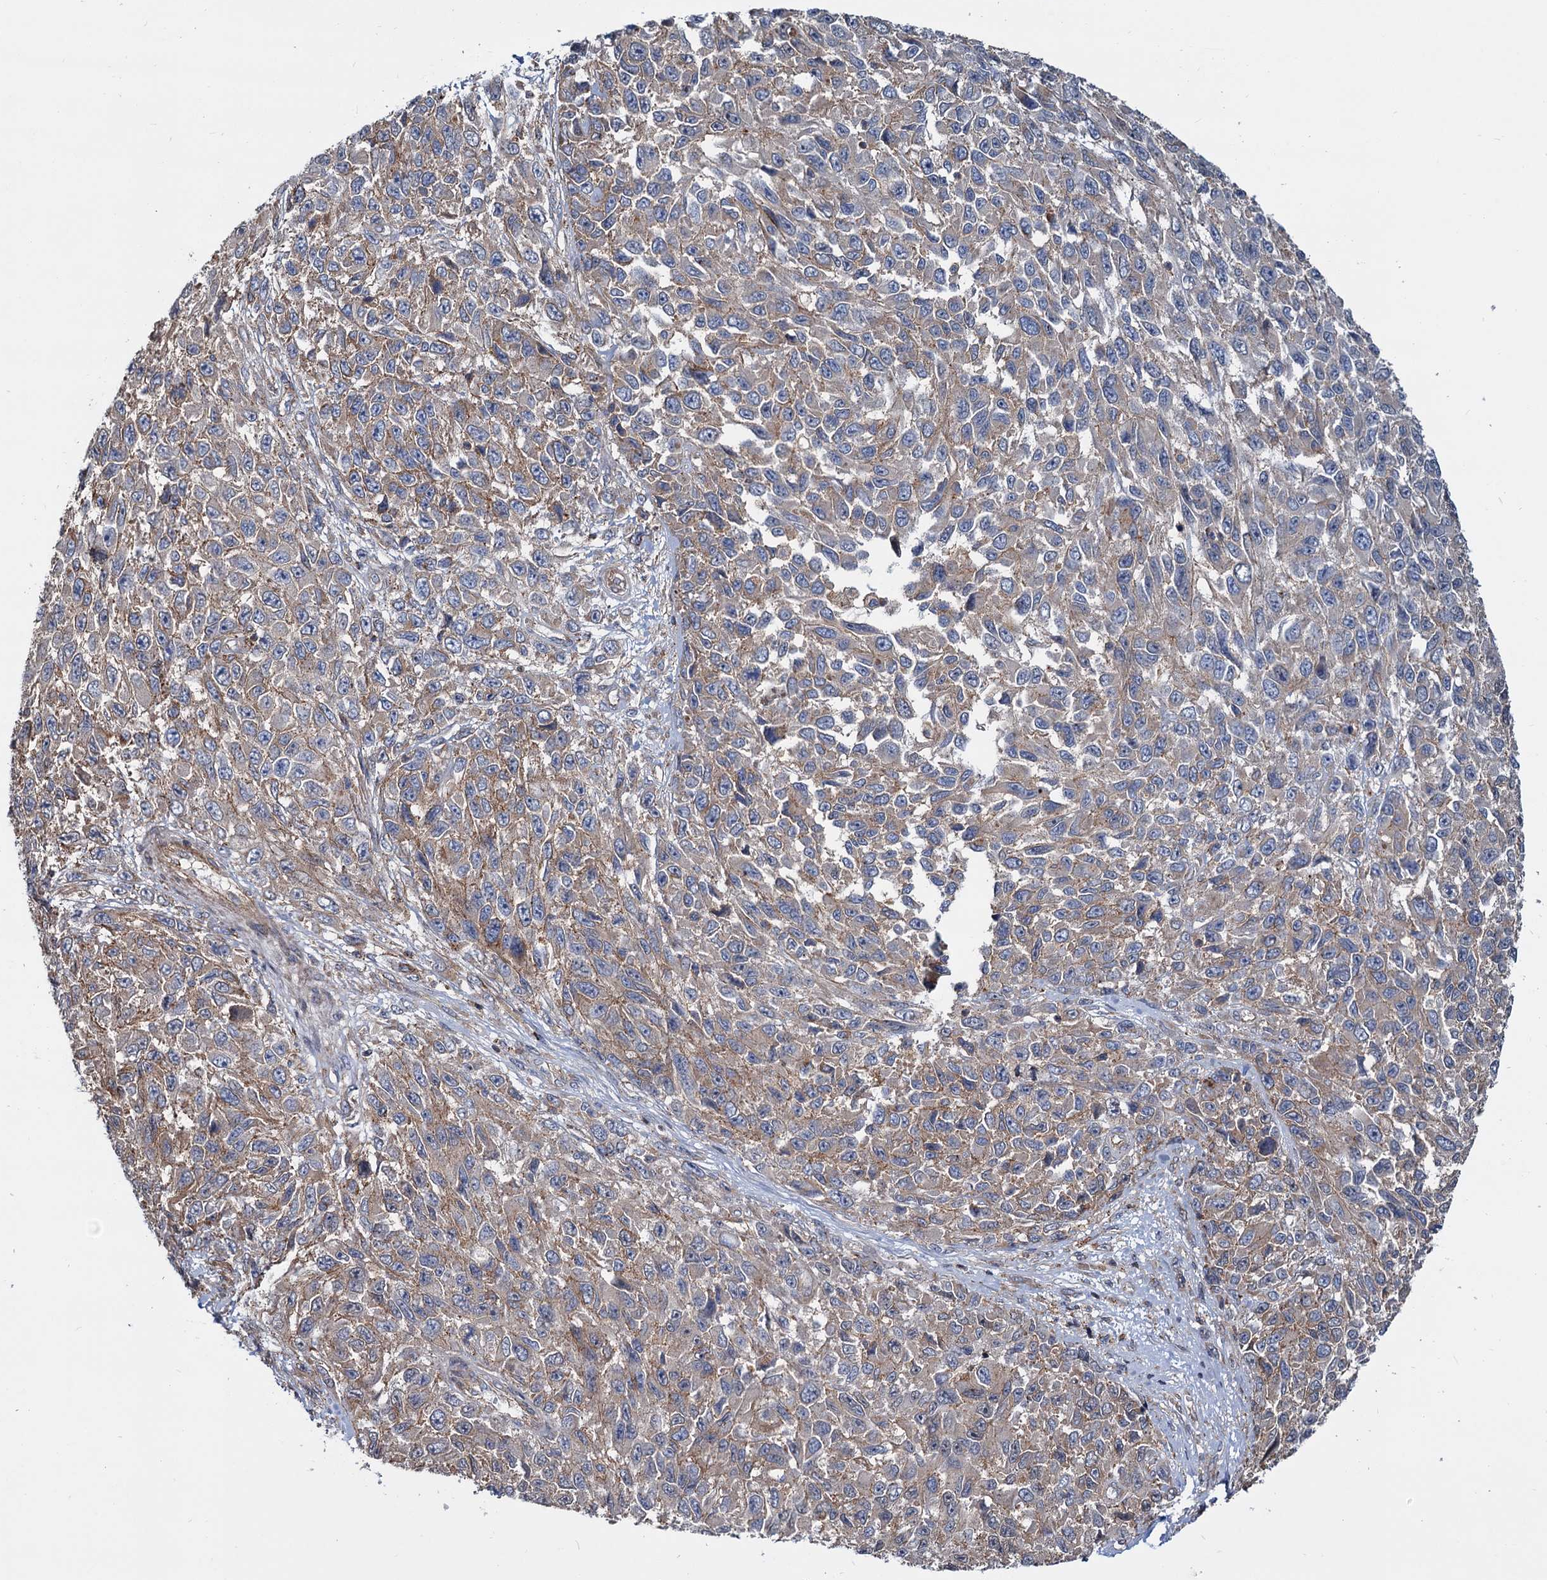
{"staining": {"intensity": "weak", "quantity": "25%-75%", "location": "cytoplasmic/membranous"}, "tissue": "melanoma", "cell_type": "Tumor cells", "image_type": "cancer", "snomed": [{"axis": "morphology", "description": "Normal tissue, NOS"}, {"axis": "morphology", "description": "Malignant melanoma, NOS"}, {"axis": "topography", "description": "Skin"}], "caption": "Human malignant melanoma stained with a brown dye shows weak cytoplasmic/membranous positive staining in about 25%-75% of tumor cells.", "gene": "PSEN1", "patient": {"sex": "female", "age": 96}}